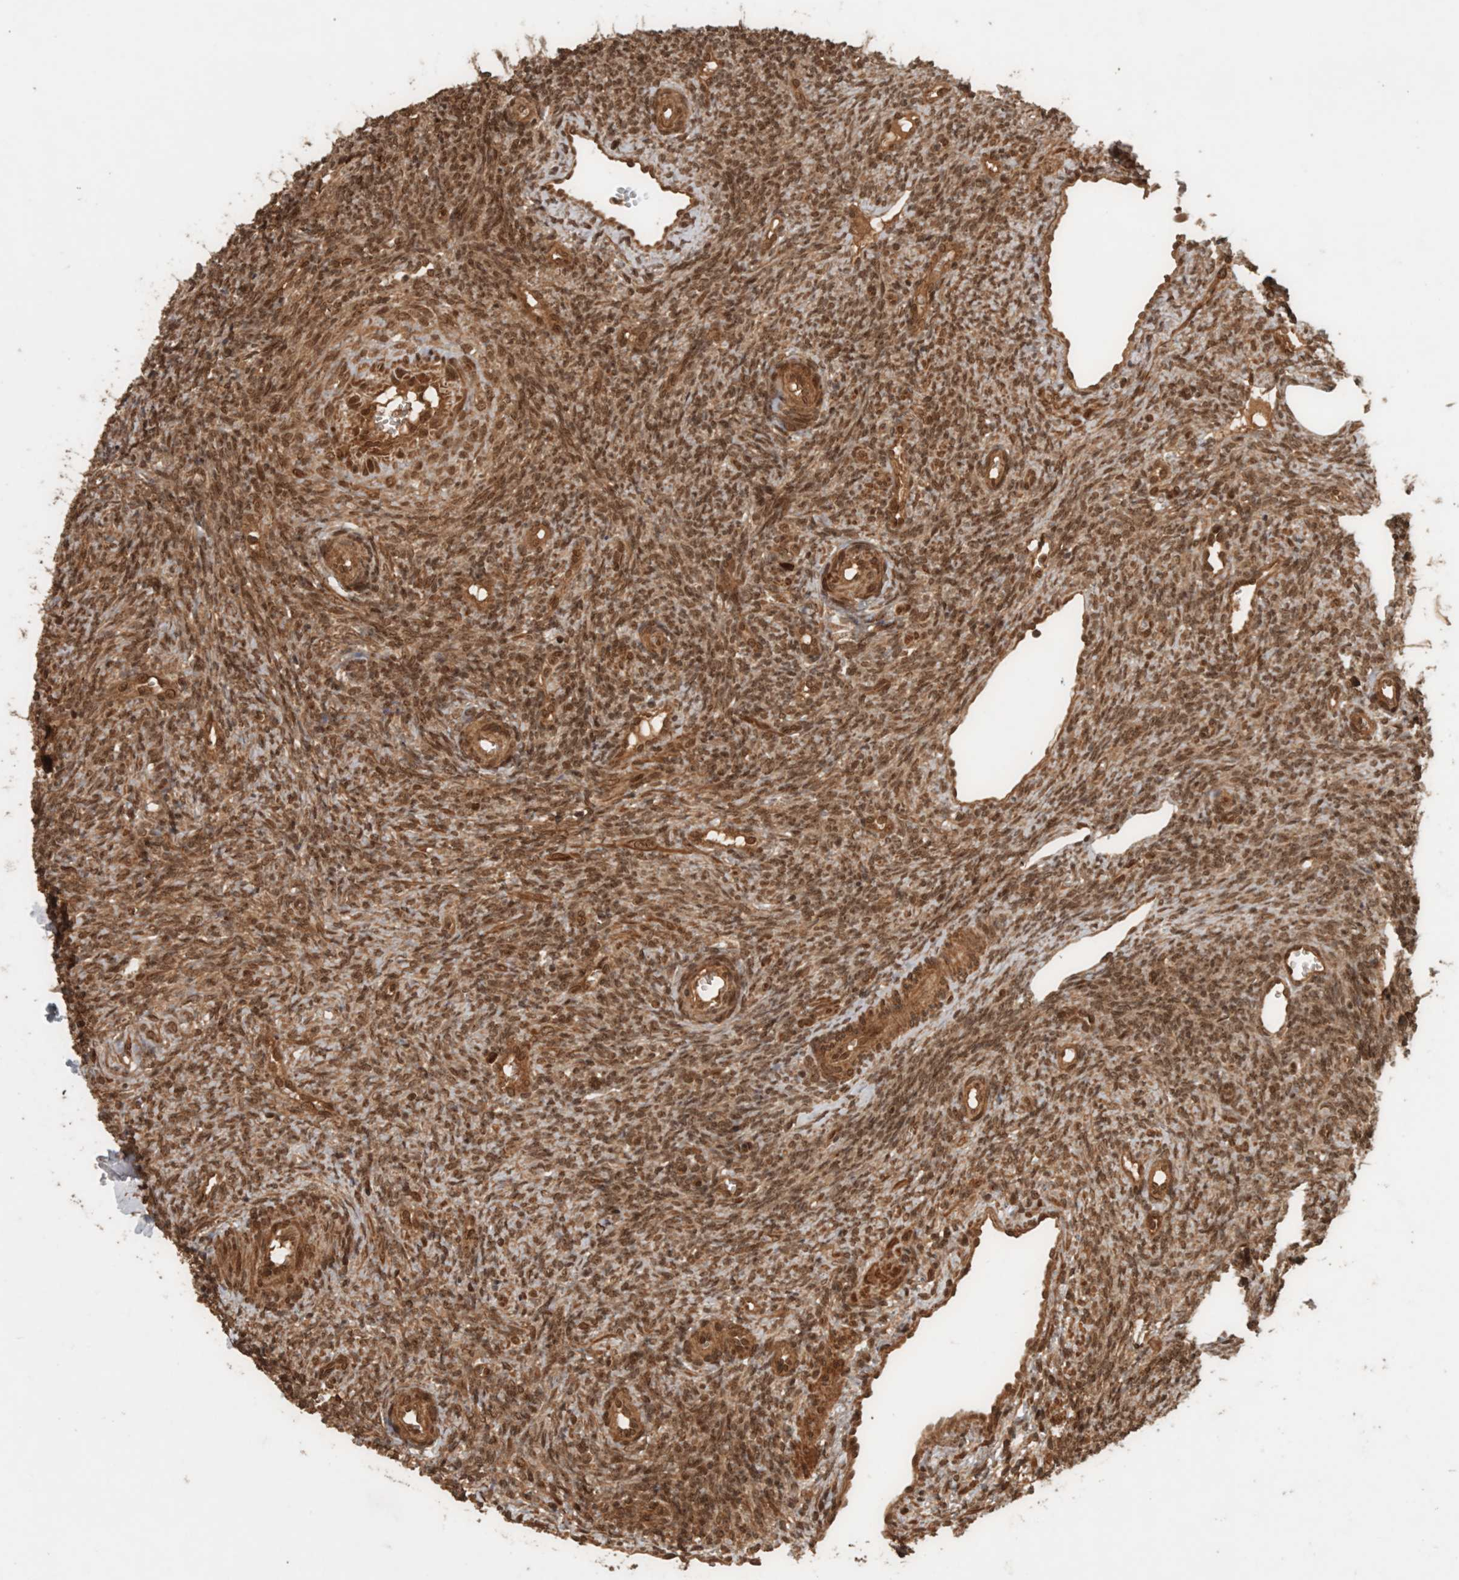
{"staining": {"intensity": "moderate", "quantity": ">75%", "location": "cytoplasmic/membranous,nuclear"}, "tissue": "ovary", "cell_type": "Follicle cells", "image_type": "normal", "snomed": [{"axis": "morphology", "description": "Normal tissue, NOS"}, {"axis": "topography", "description": "Ovary"}], "caption": "Ovary was stained to show a protein in brown. There is medium levels of moderate cytoplasmic/membranous,nuclear staining in approximately >75% of follicle cells.", "gene": "CNTROB", "patient": {"sex": "female", "age": 41}}